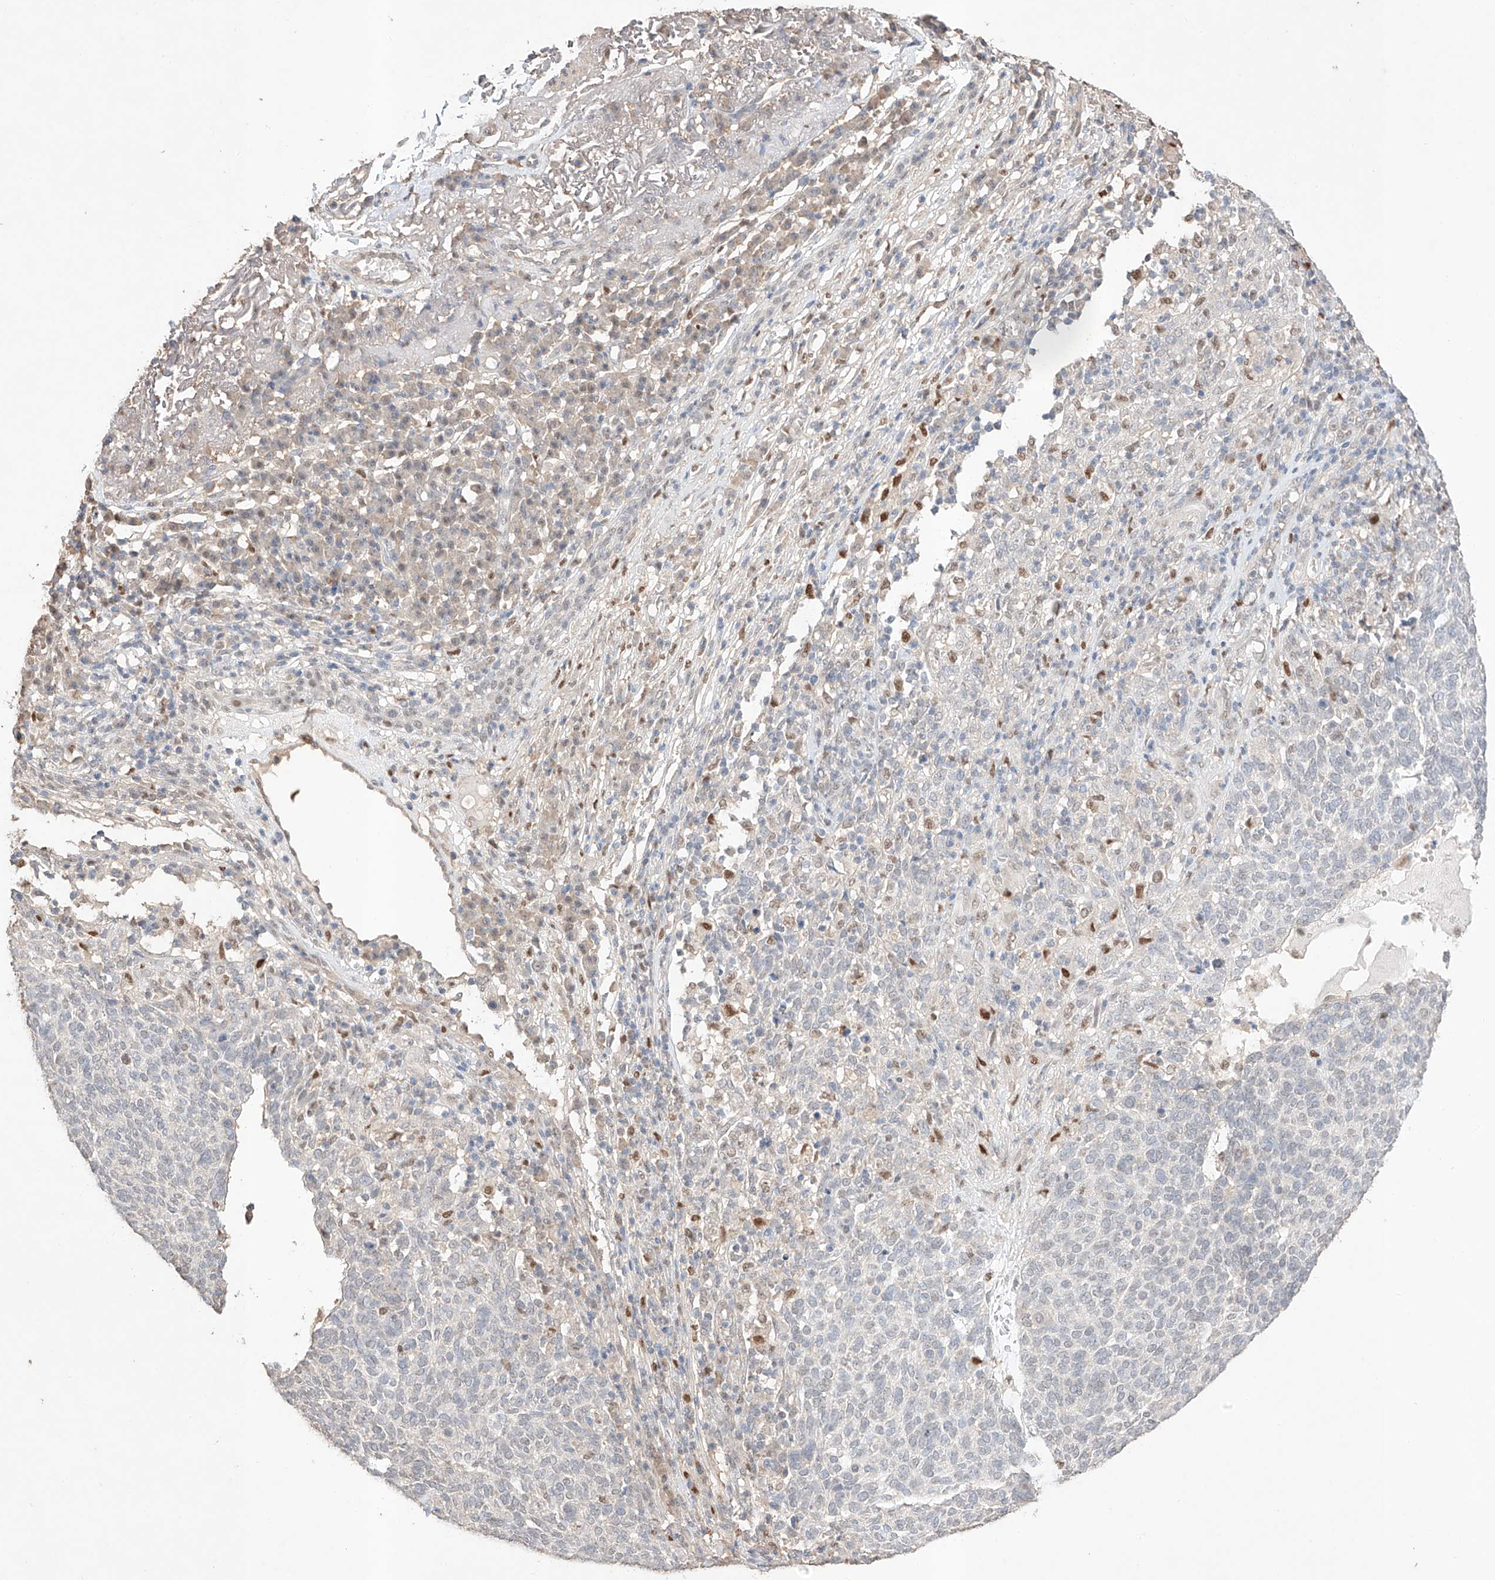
{"staining": {"intensity": "negative", "quantity": "none", "location": "none"}, "tissue": "skin cancer", "cell_type": "Tumor cells", "image_type": "cancer", "snomed": [{"axis": "morphology", "description": "Squamous cell carcinoma, NOS"}, {"axis": "topography", "description": "Skin"}], "caption": "This histopathology image is of skin cancer stained with immunohistochemistry to label a protein in brown with the nuclei are counter-stained blue. There is no staining in tumor cells. (Brightfield microscopy of DAB (3,3'-diaminobenzidine) immunohistochemistry at high magnification).", "gene": "APIP", "patient": {"sex": "female", "age": 90}}